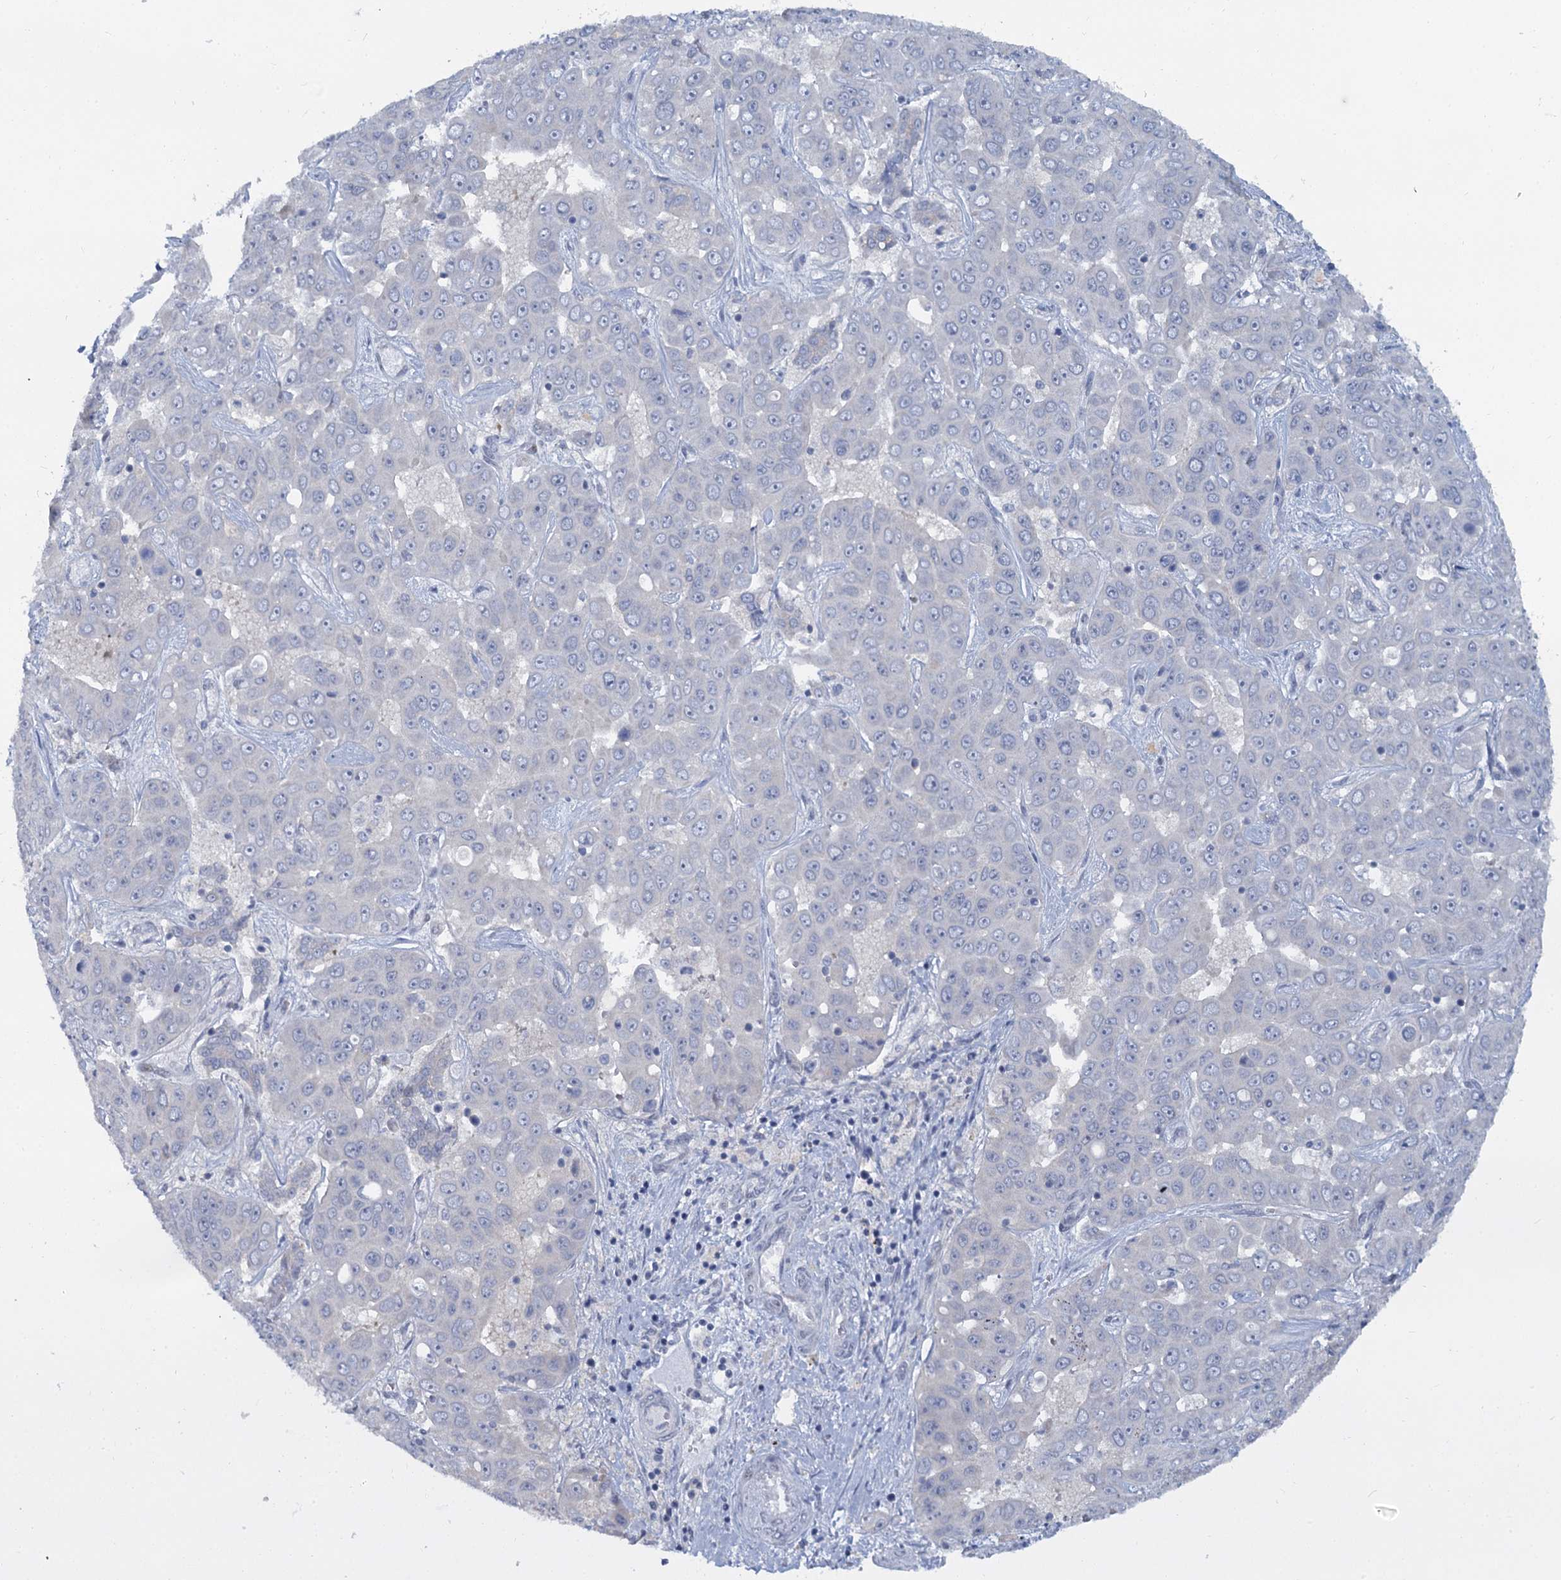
{"staining": {"intensity": "negative", "quantity": "none", "location": "none"}, "tissue": "liver cancer", "cell_type": "Tumor cells", "image_type": "cancer", "snomed": [{"axis": "morphology", "description": "Cholangiocarcinoma"}, {"axis": "topography", "description": "Liver"}], "caption": "An image of human liver cancer (cholangiocarcinoma) is negative for staining in tumor cells.", "gene": "ACRBP", "patient": {"sex": "female", "age": 52}}